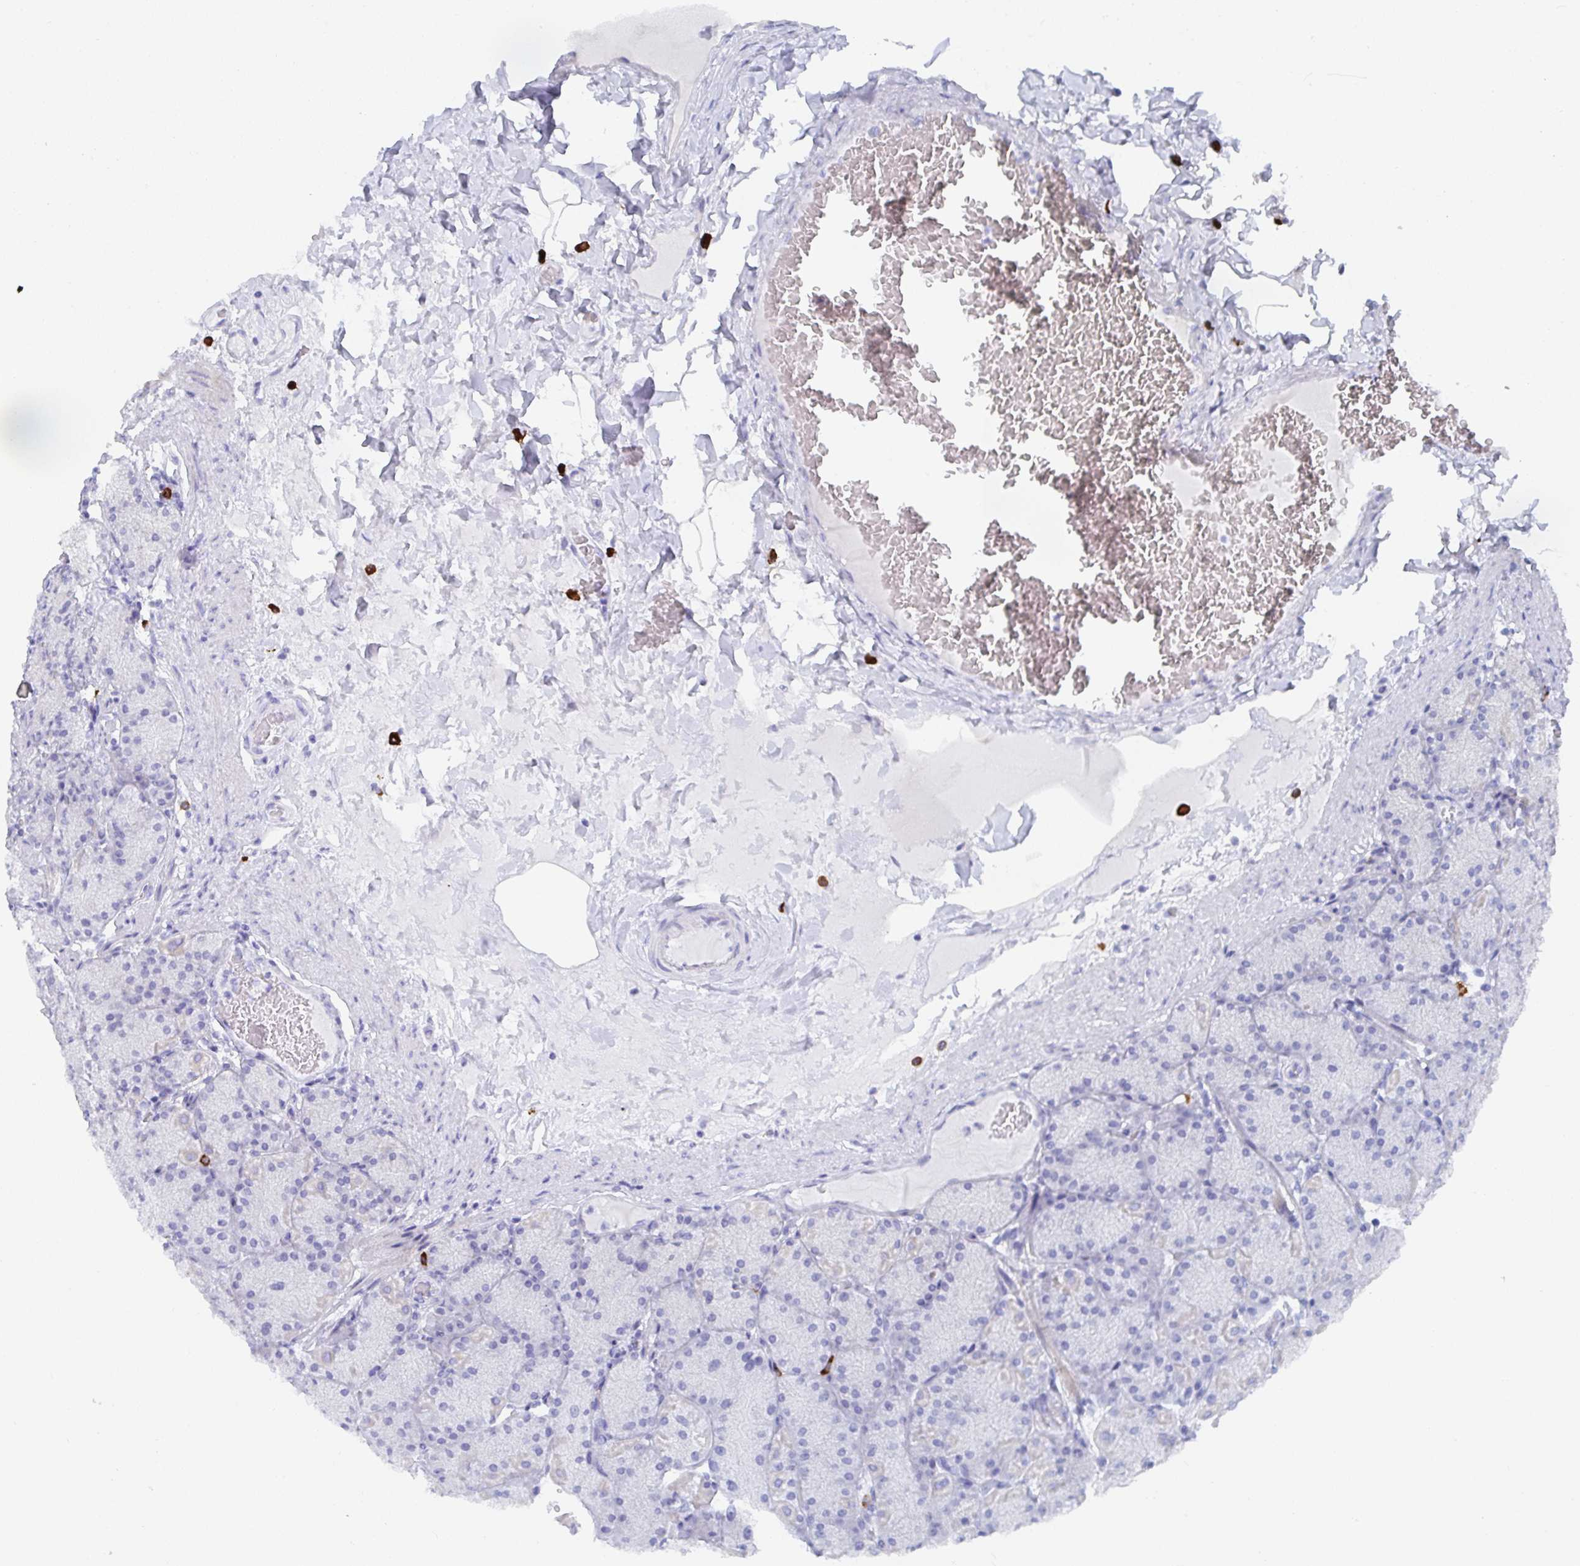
{"staining": {"intensity": "negative", "quantity": "none", "location": "none"}, "tissue": "stomach", "cell_type": "Glandular cells", "image_type": "normal", "snomed": [{"axis": "morphology", "description": "Normal tissue, NOS"}, {"axis": "topography", "description": "Stomach, upper"}], "caption": "Human stomach stained for a protein using immunohistochemistry shows no expression in glandular cells.", "gene": "GRIA1", "patient": {"sex": "female", "age": 56}}